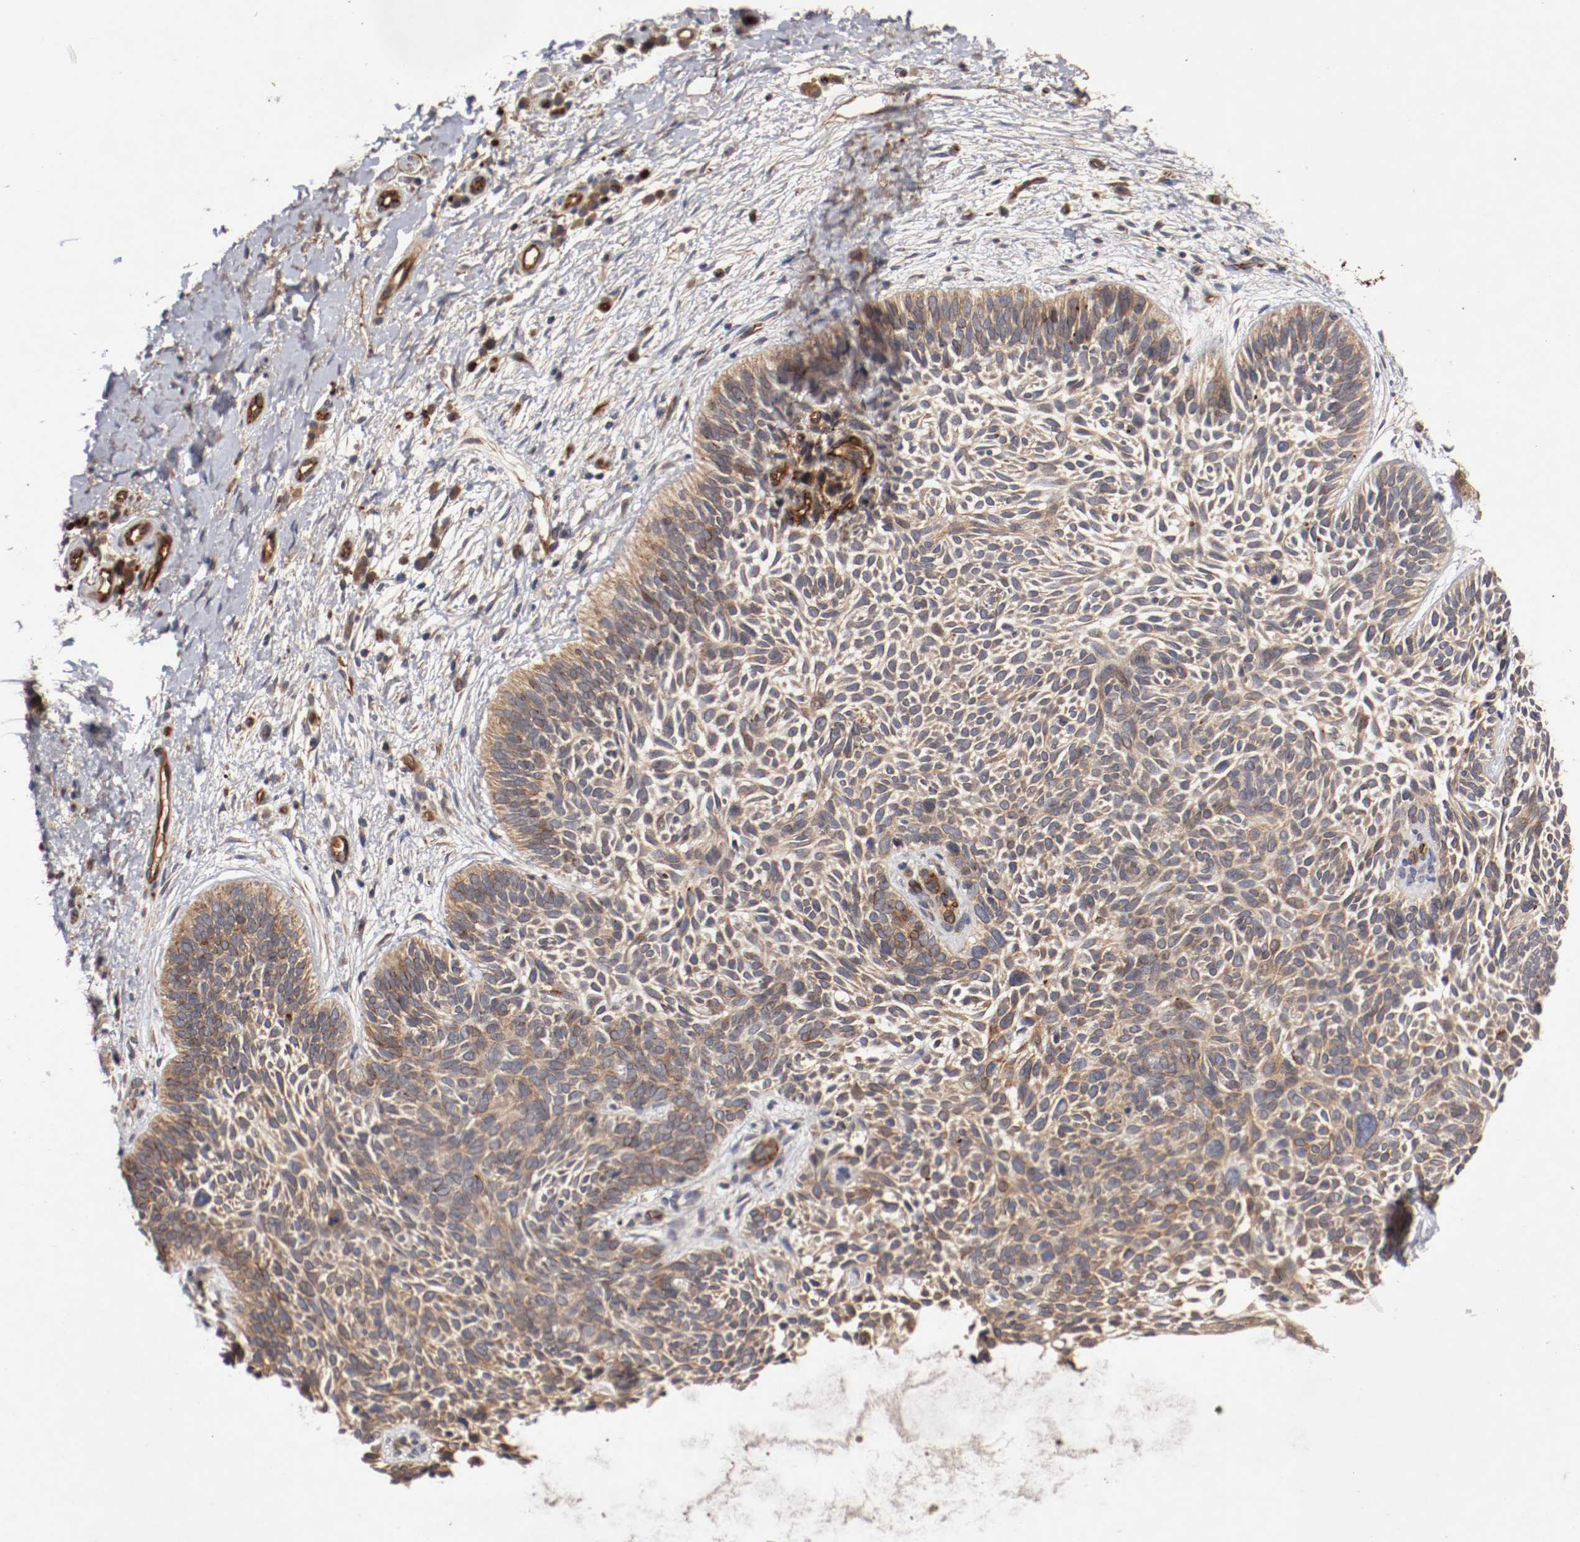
{"staining": {"intensity": "weak", "quantity": ">75%", "location": "cytoplasmic/membranous"}, "tissue": "skin cancer", "cell_type": "Tumor cells", "image_type": "cancer", "snomed": [{"axis": "morphology", "description": "Basal cell carcinoma"}, {"axis": "topography", "description": "Skin"}], "caption": "Immunohistochemical staining of skin basal cell carcinoma shows weak cytoplasmic/membranous protein expression in about >75% of tumor cells.", "gene": "TYK2", "patient": {"sex": "female", "age": 79}}